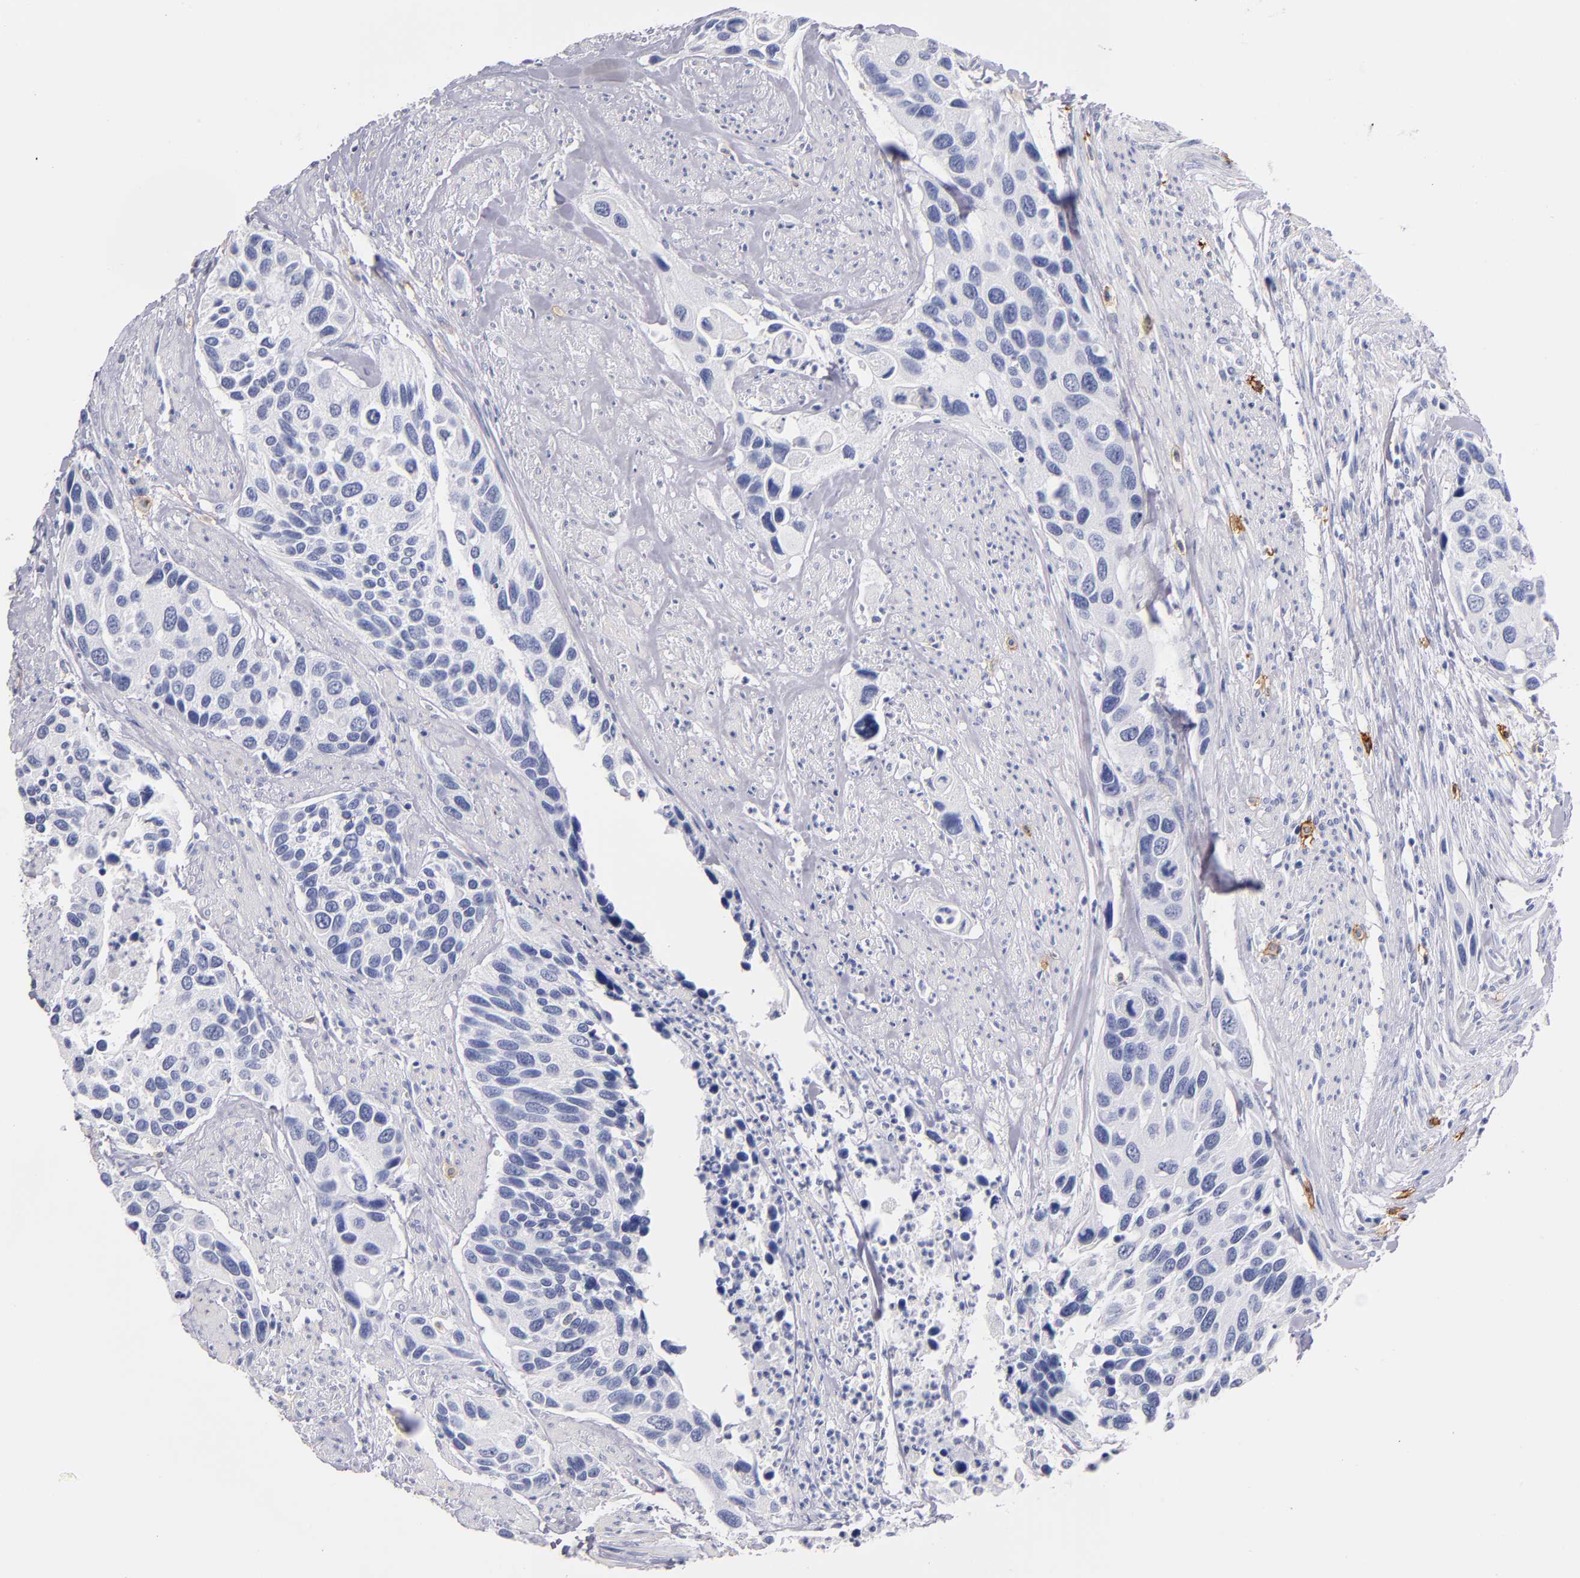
{"staining": {"intensity": "negative", "quantity": "none", "location": "none"}, "tissue": "urothelial cancer", "cell_type": "Tumor cells", "image_type": "cancer", "snomed": [{"axis": "morphology", "description": "Urothelial carcinoma, High grade"}, {"axis": "topography", "description": "Urinary bladder"}], "caption": "Protein analysis of urothelial cancer displays no significant staining in tumor cells.", "gene": "KIT", "patient": {"sex": "male", "age": 66}}